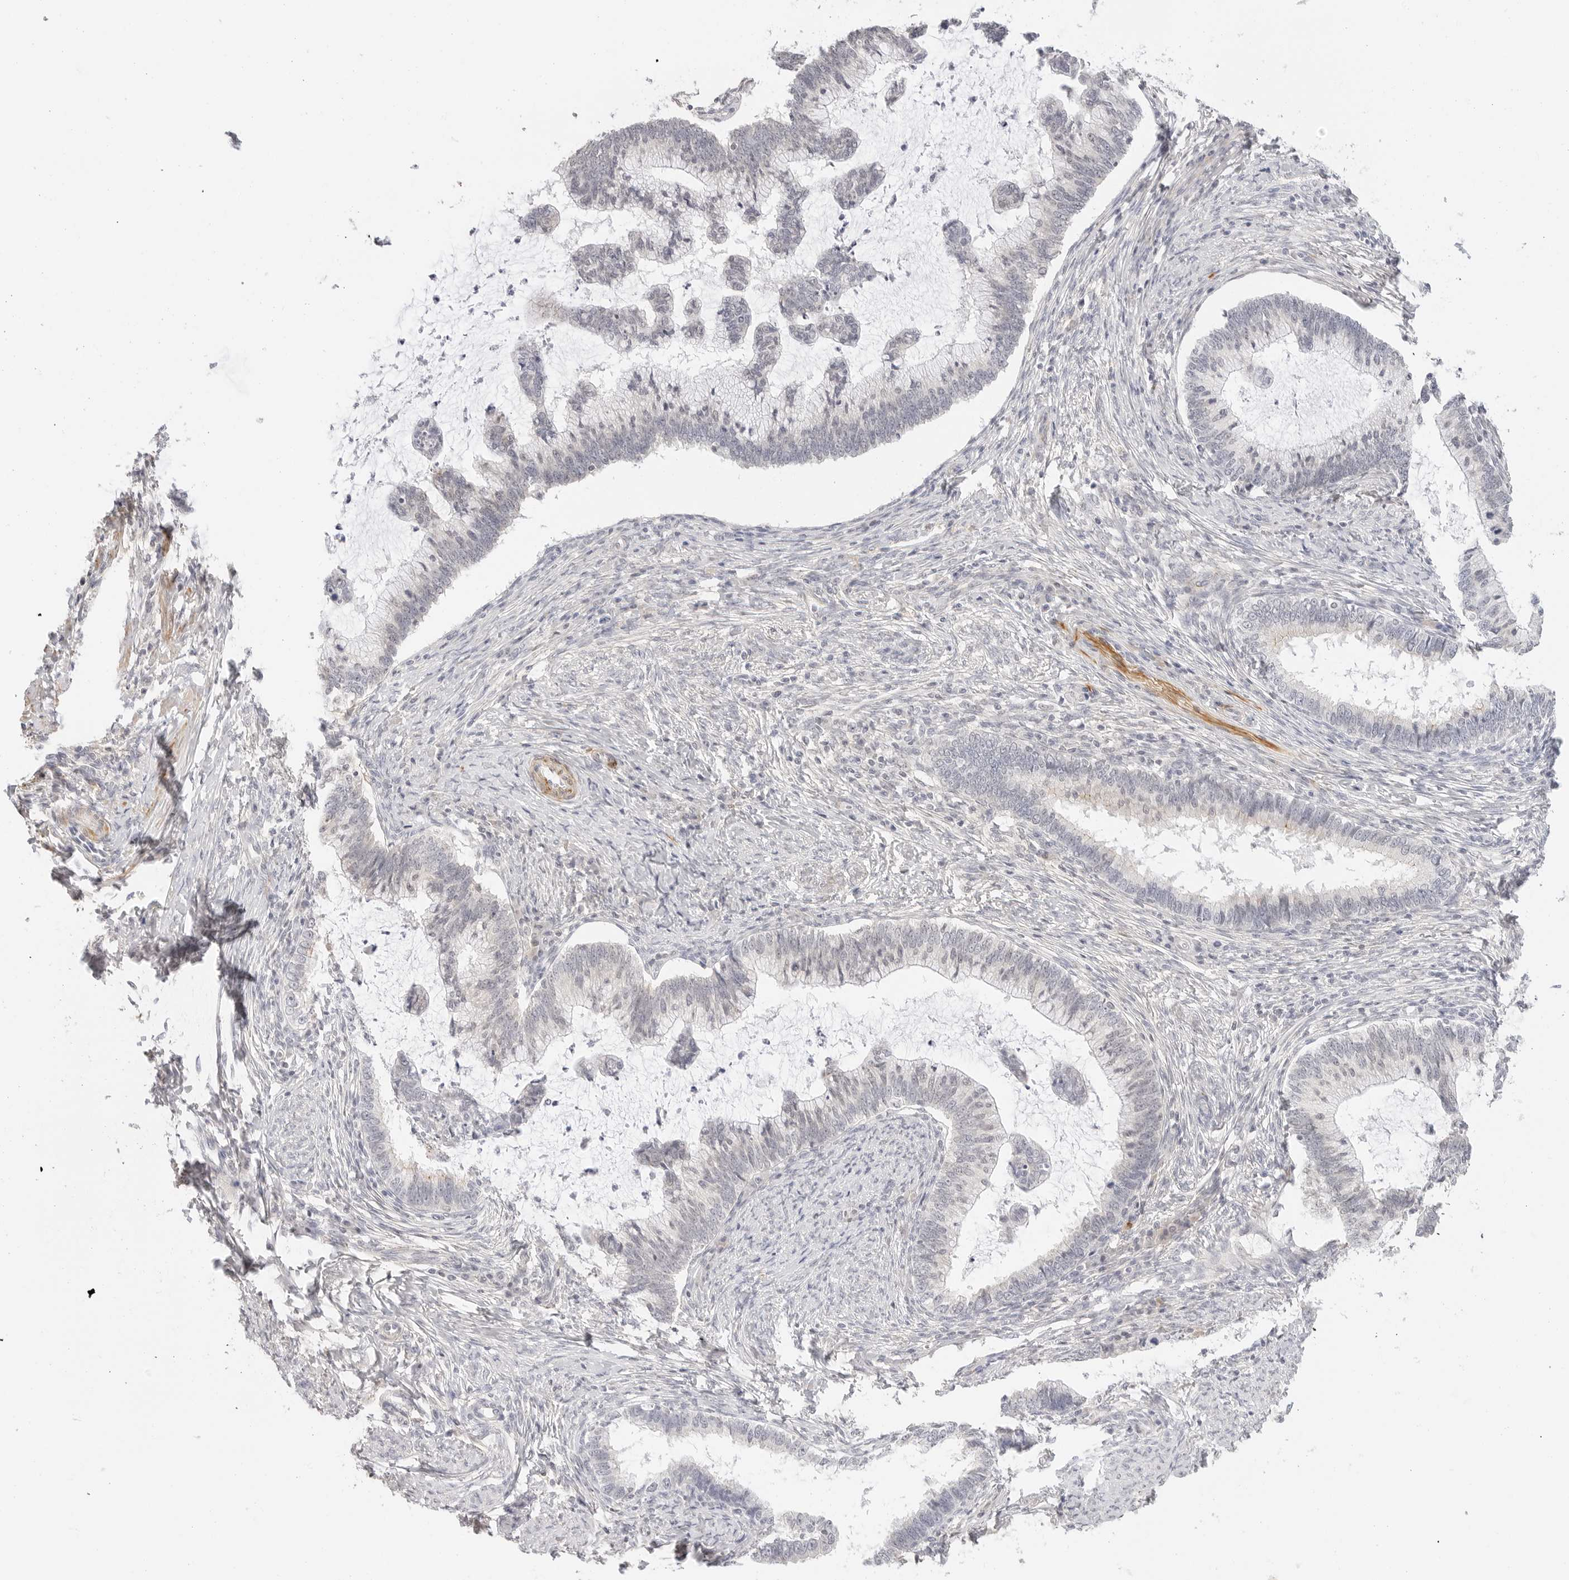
{"staining": {"intensity": "negative", "quantity": "none", "location": "none"}, "tissue": "cervical cancer", "cell_type": "Tumor cells", "image_type": "cancer", "snomed": [{"axis": "morphology", "description": "Adenocarcinoma, NOS"}, {"axis": "topography", "description": "Cervix"}], "caption": "Photomicrograph shows no protein staining in tumor cells of cervical cancer tissue.", "gene": "PCDH19", "patient": {"sex": "female", "age": 36}}